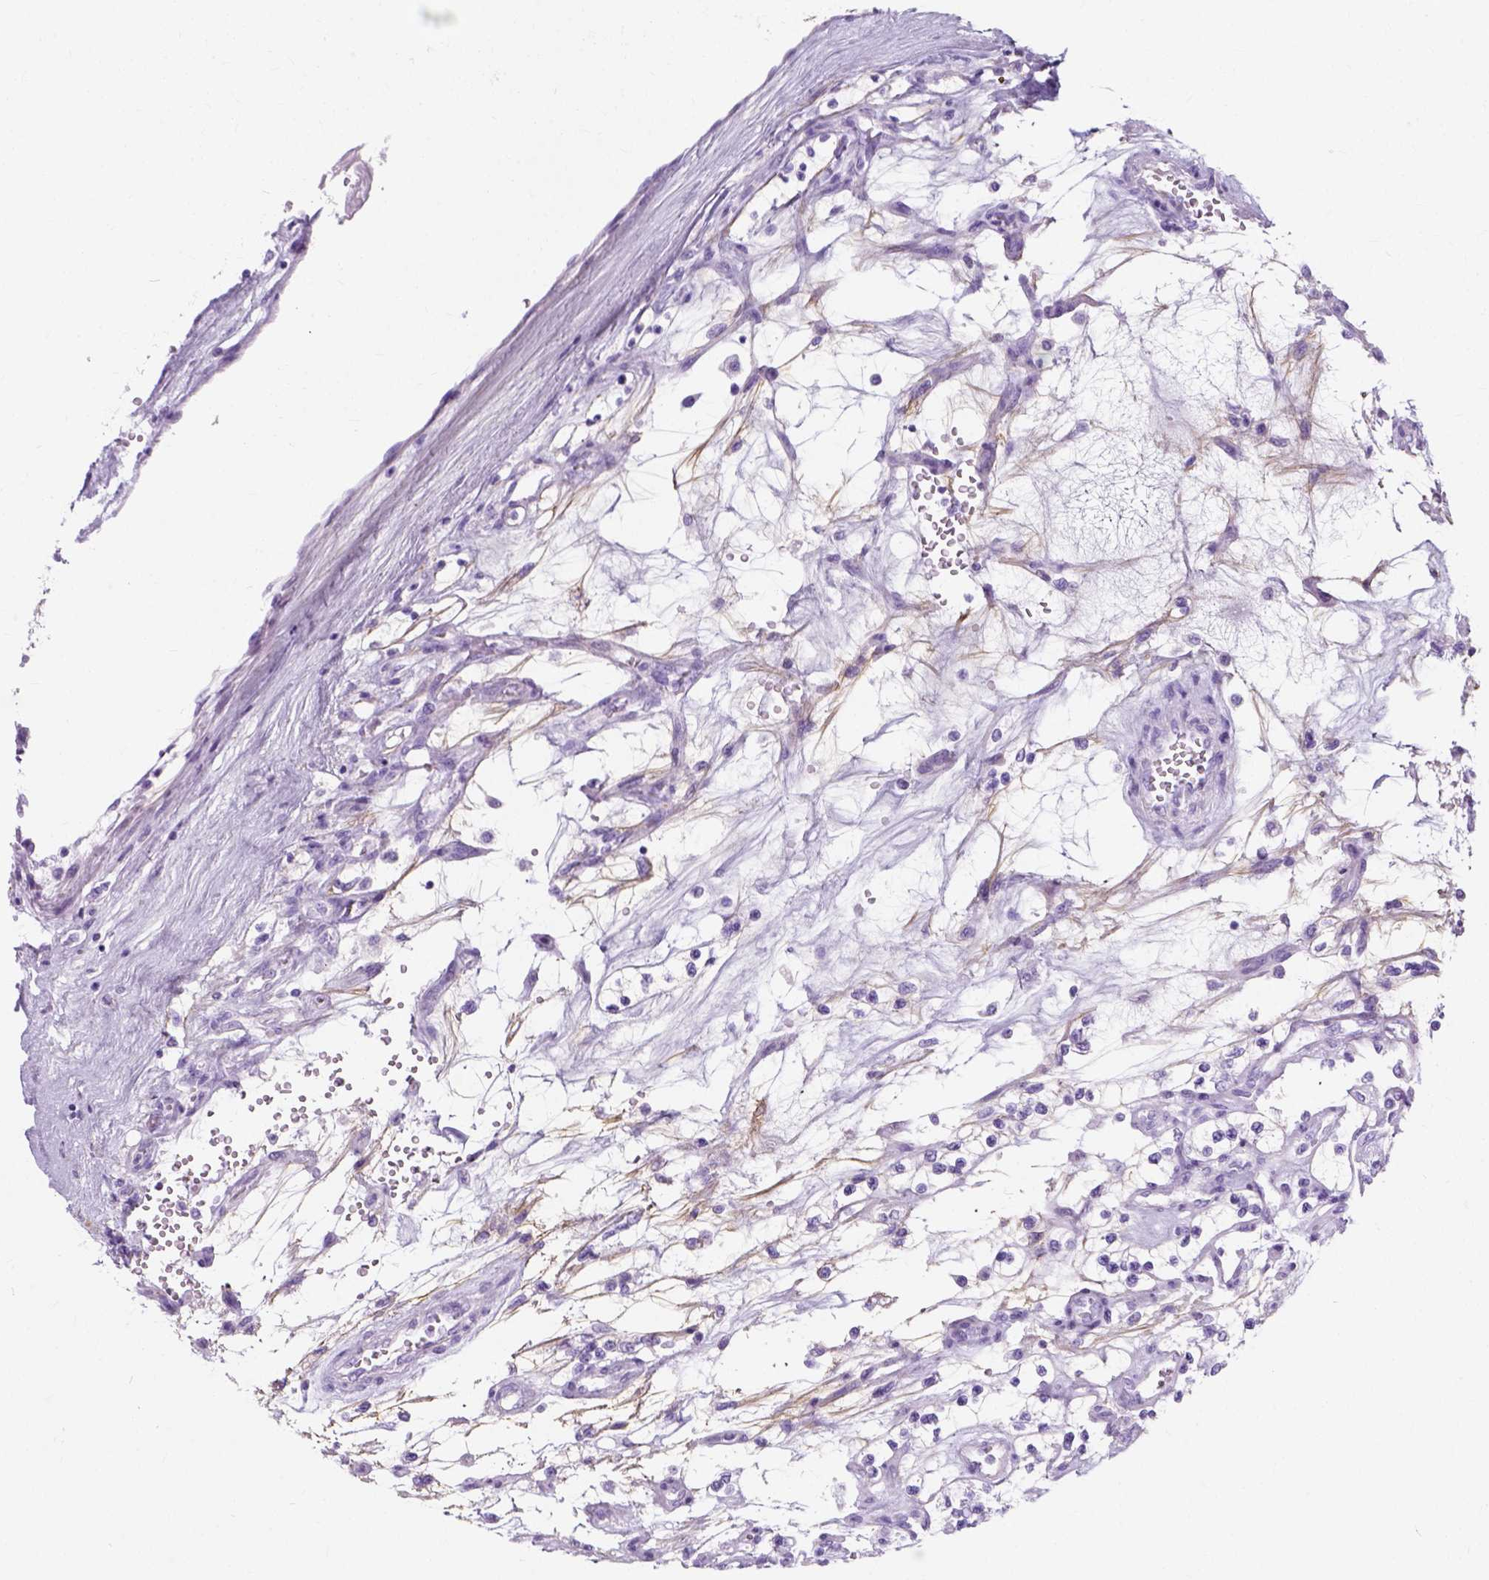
{"staining": {"intensity": "negative", "quantity": "none", "location": "none"}, "tissue": "renal cancer", "cell_type": "Tumor cells", "image_type": "cancer", "snomed": [{"axis": "morphology", "description": "Adenocarcinoma, NOS"}, {"axis": "topography", "description": "Kidney"}], "caption": "Human renal cancer (adenocarcinoma) stained for a protein using immunohistochemistry (IHC) demonstrates no staining in tumor cells.", "gene": "MYH15", "patient": {"sex": "female", "age": 69}}